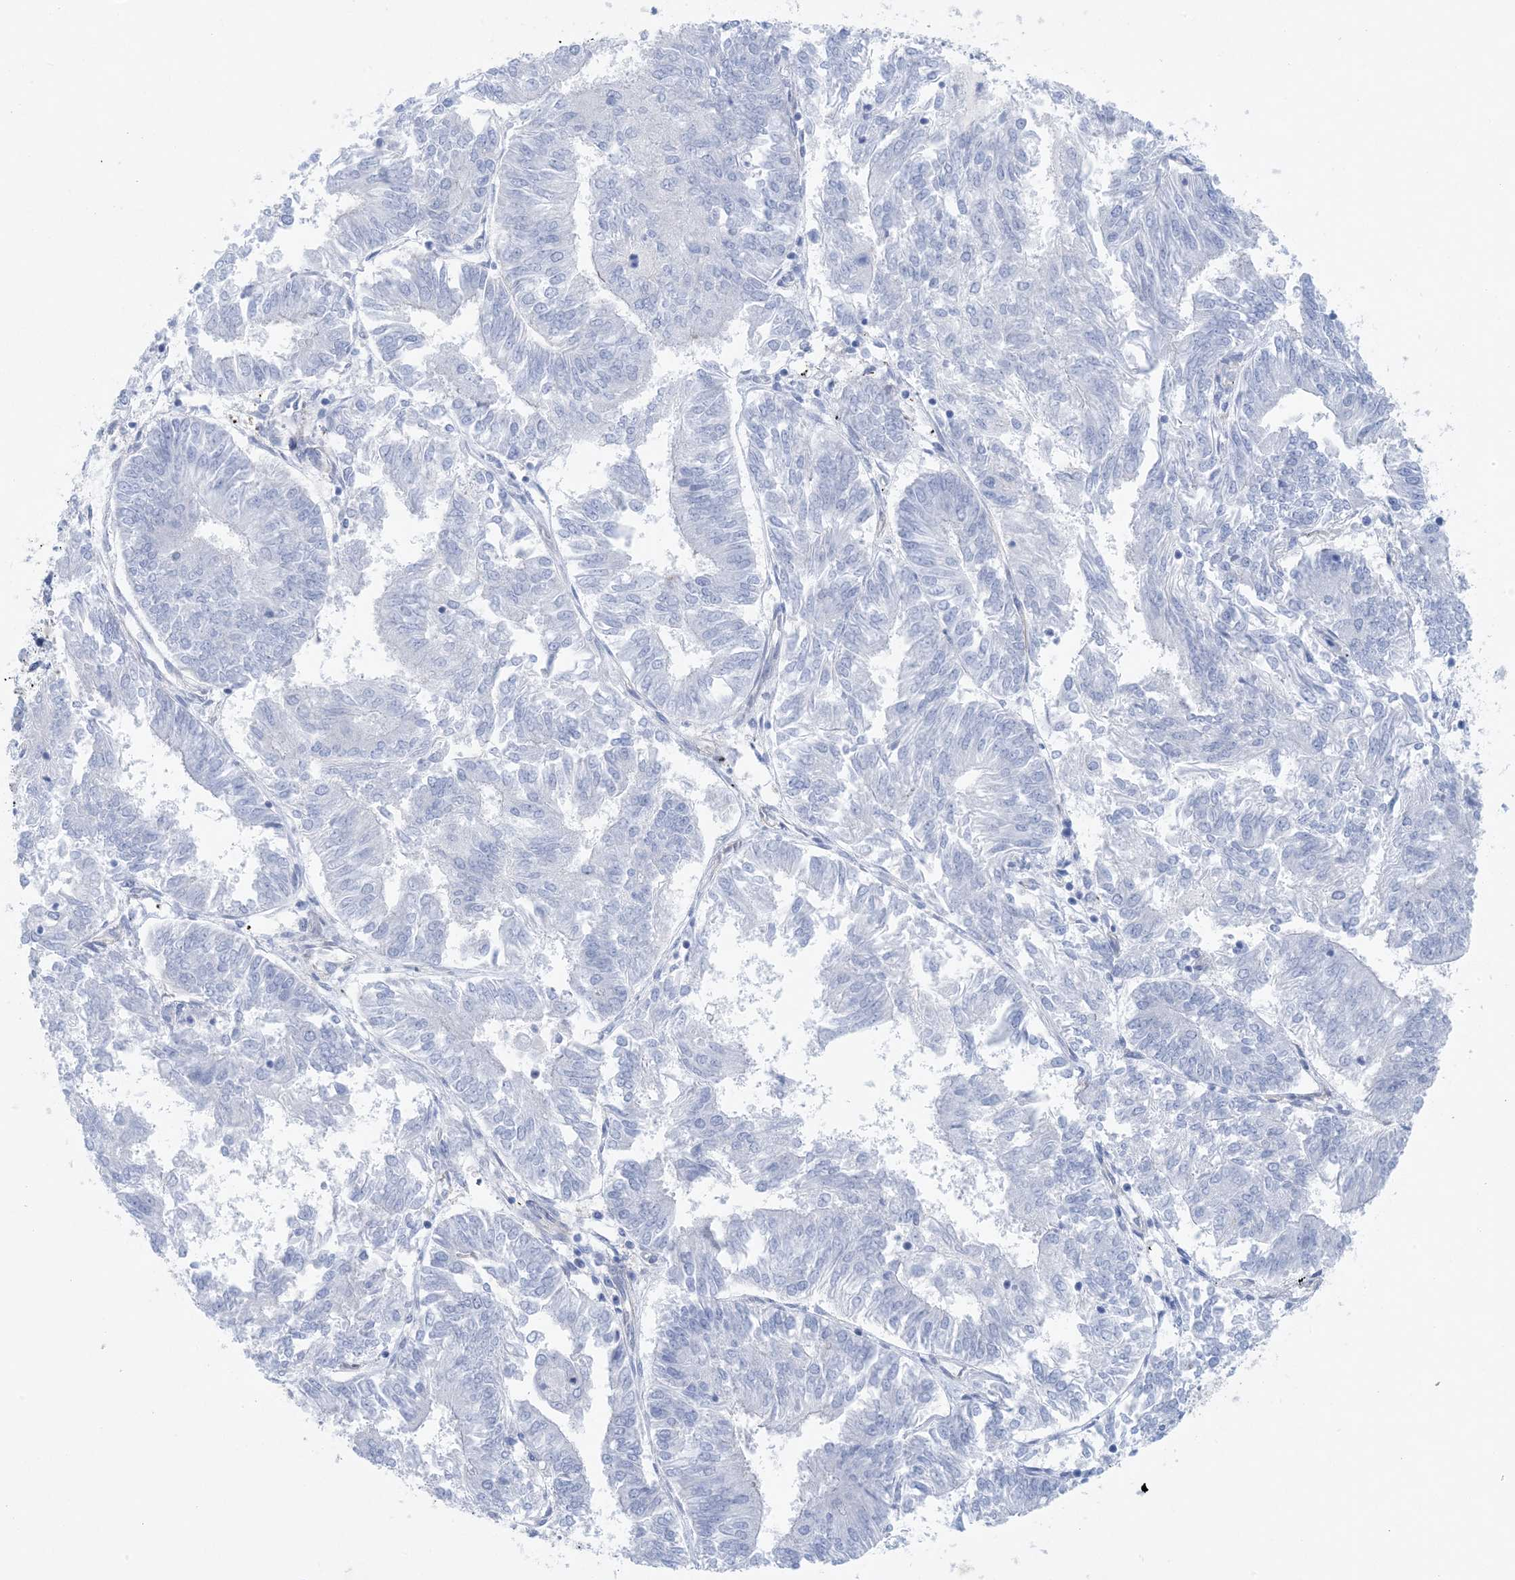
{"staining": {"intensity": "negative", "quantity": "none", "location": "none"}, "tissue": "endometrial cancer", "cell_type": "Tumor cells", "image_type": "cancer", "snomed": [{"axis": "morphology", "description": "Adenocarcinoma, NOS"}, {"axis": "topography", "description": "Endometrium"}], "caption": "A high-resolution photomicrograph shows immunohistochemistry staining of endometrial adenocarcinoma, which exhibits no significant staining in tumor cells.", "gene": "SHANK1", "patient": {"sex": "female", "age": 58}}